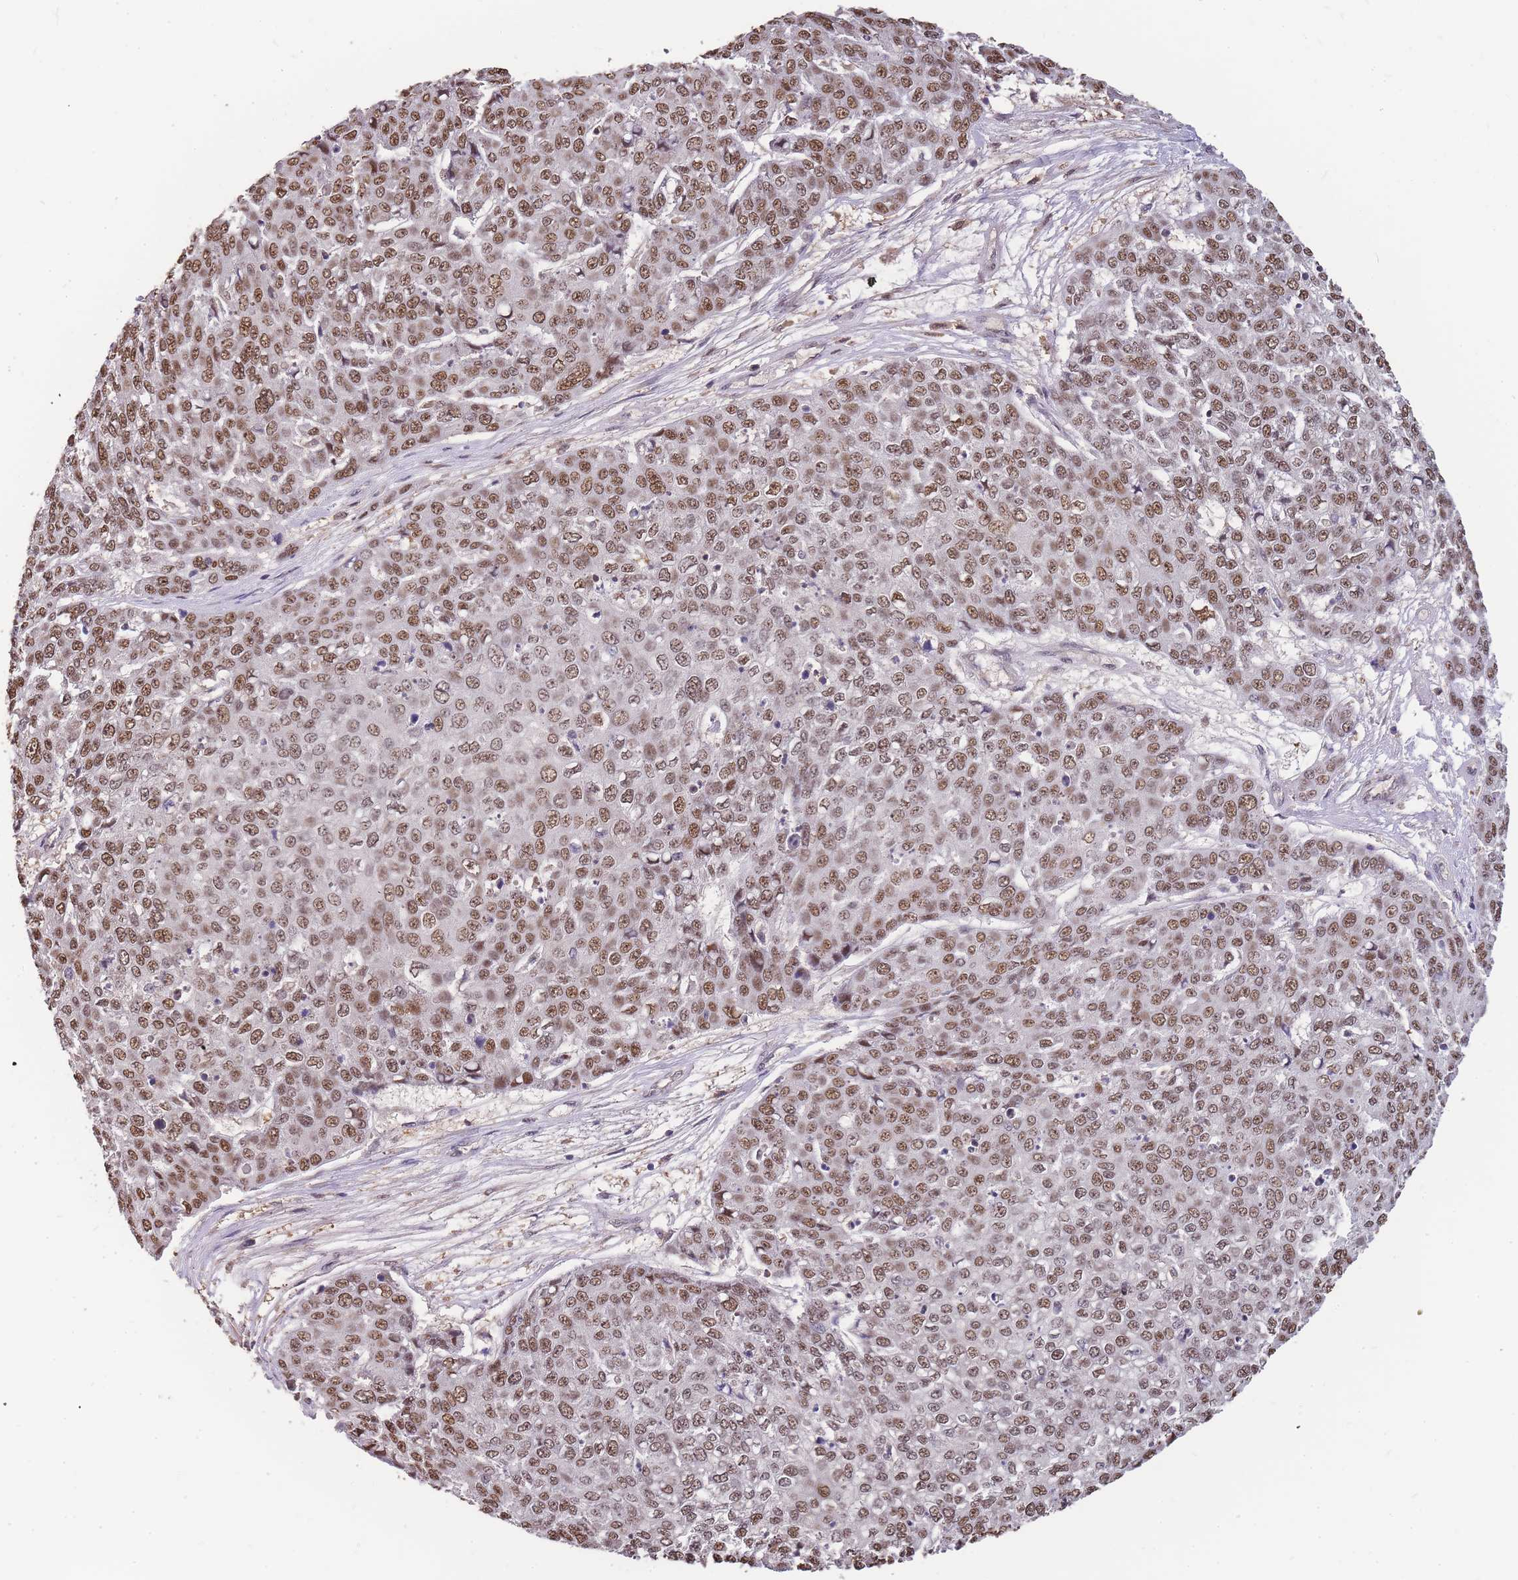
{"staining": {"intensity": "moderate", "quantity": ">75%", "location": "nuclear"}, "tissue": "skin cancer", "cell_type": "Tumor cells", "image_type": "cancer", "snomed": [{"axis": "morphology", "description": "Squamous cell carcinoma, NOS"}, {"axis": "topography", "description": "Skin"}], "caption": "Tumor cells reveal medium levels of moderate nuclear staining in approximately >75% of cells in human squamous cell carcinoma (skin).", "gene": "CDKN2AIPNL", "patient": {"sex": "male", "age": 71}}